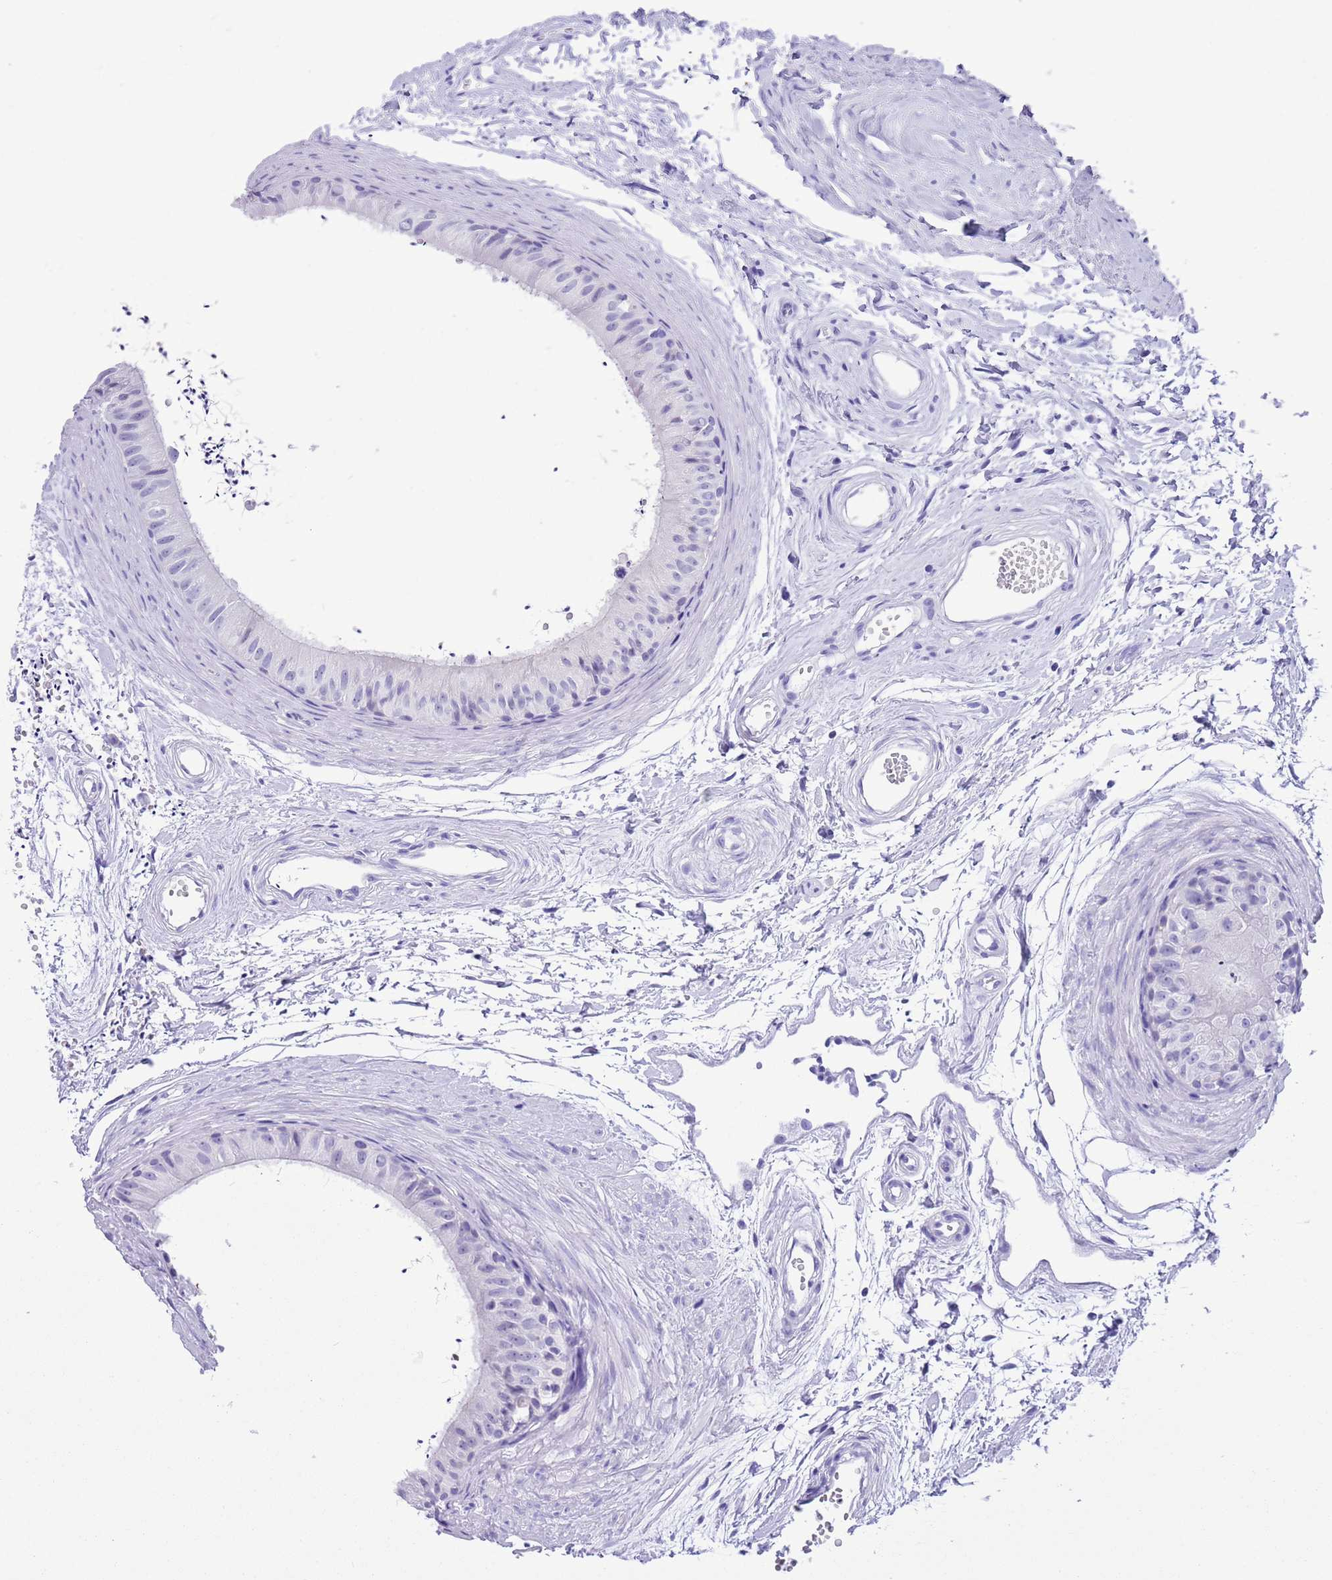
{"staining": {"intensity": "negative", "quantity": "none", "location": "none"}, "tissue": "epididymis", "cell_type": "Glandular cells", "image_type": "normal", "snomed": [{"axis": "morphology", "description": "Normal tissue, NOS"}, {"axis": "topography", "description": "Epididymis"}], "caption": "Immunohistochemistry (IHC) histopathology image of benign human epididymis stained for a protein (brown), which exhibits no positivity in glandular cells.", "gene": "TMEM185A", "patient": {"sex": "male", "age": 56}}